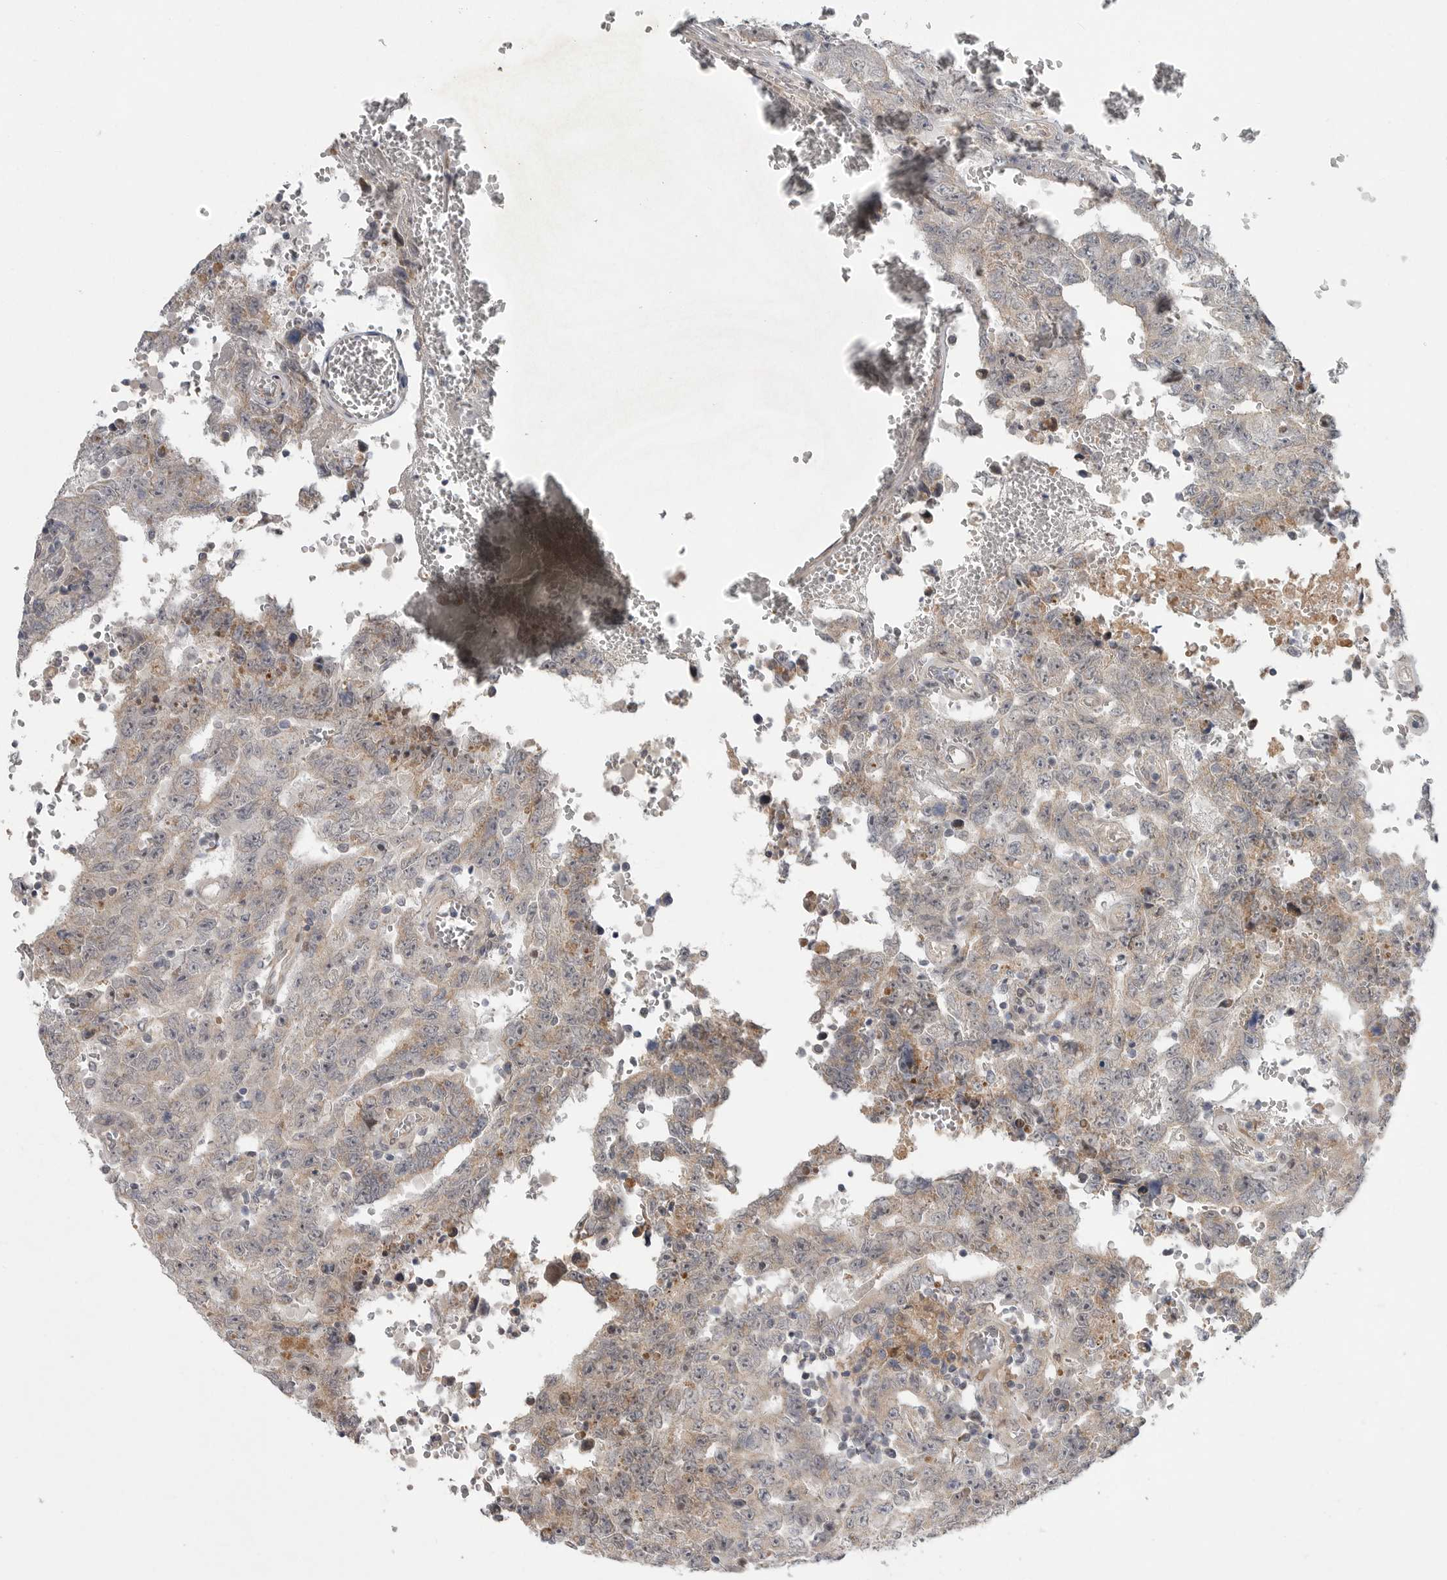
{"staining": {"intensity": "weak", "quantity": "25%-75%", "location": "cytoplasmic/membranous"}, "tissue": "testis cancer", "cell_type": "Tumor cells", "image_type": "cancer", "snomed": [{"axis": "morphology", "description": "Carcinoma, Embryonal, NOS"}, {"axis": "topography", "description": "Testis"}], "caption": "Immunohistochemical staining of testis embryonal carcinoma displays low levels of weak cytoplasmic/membranous positivity in approximately 25%-75% of tumor cells.", "gene": "FBXO43", "patient": {"sex": "male", "age": 26}}